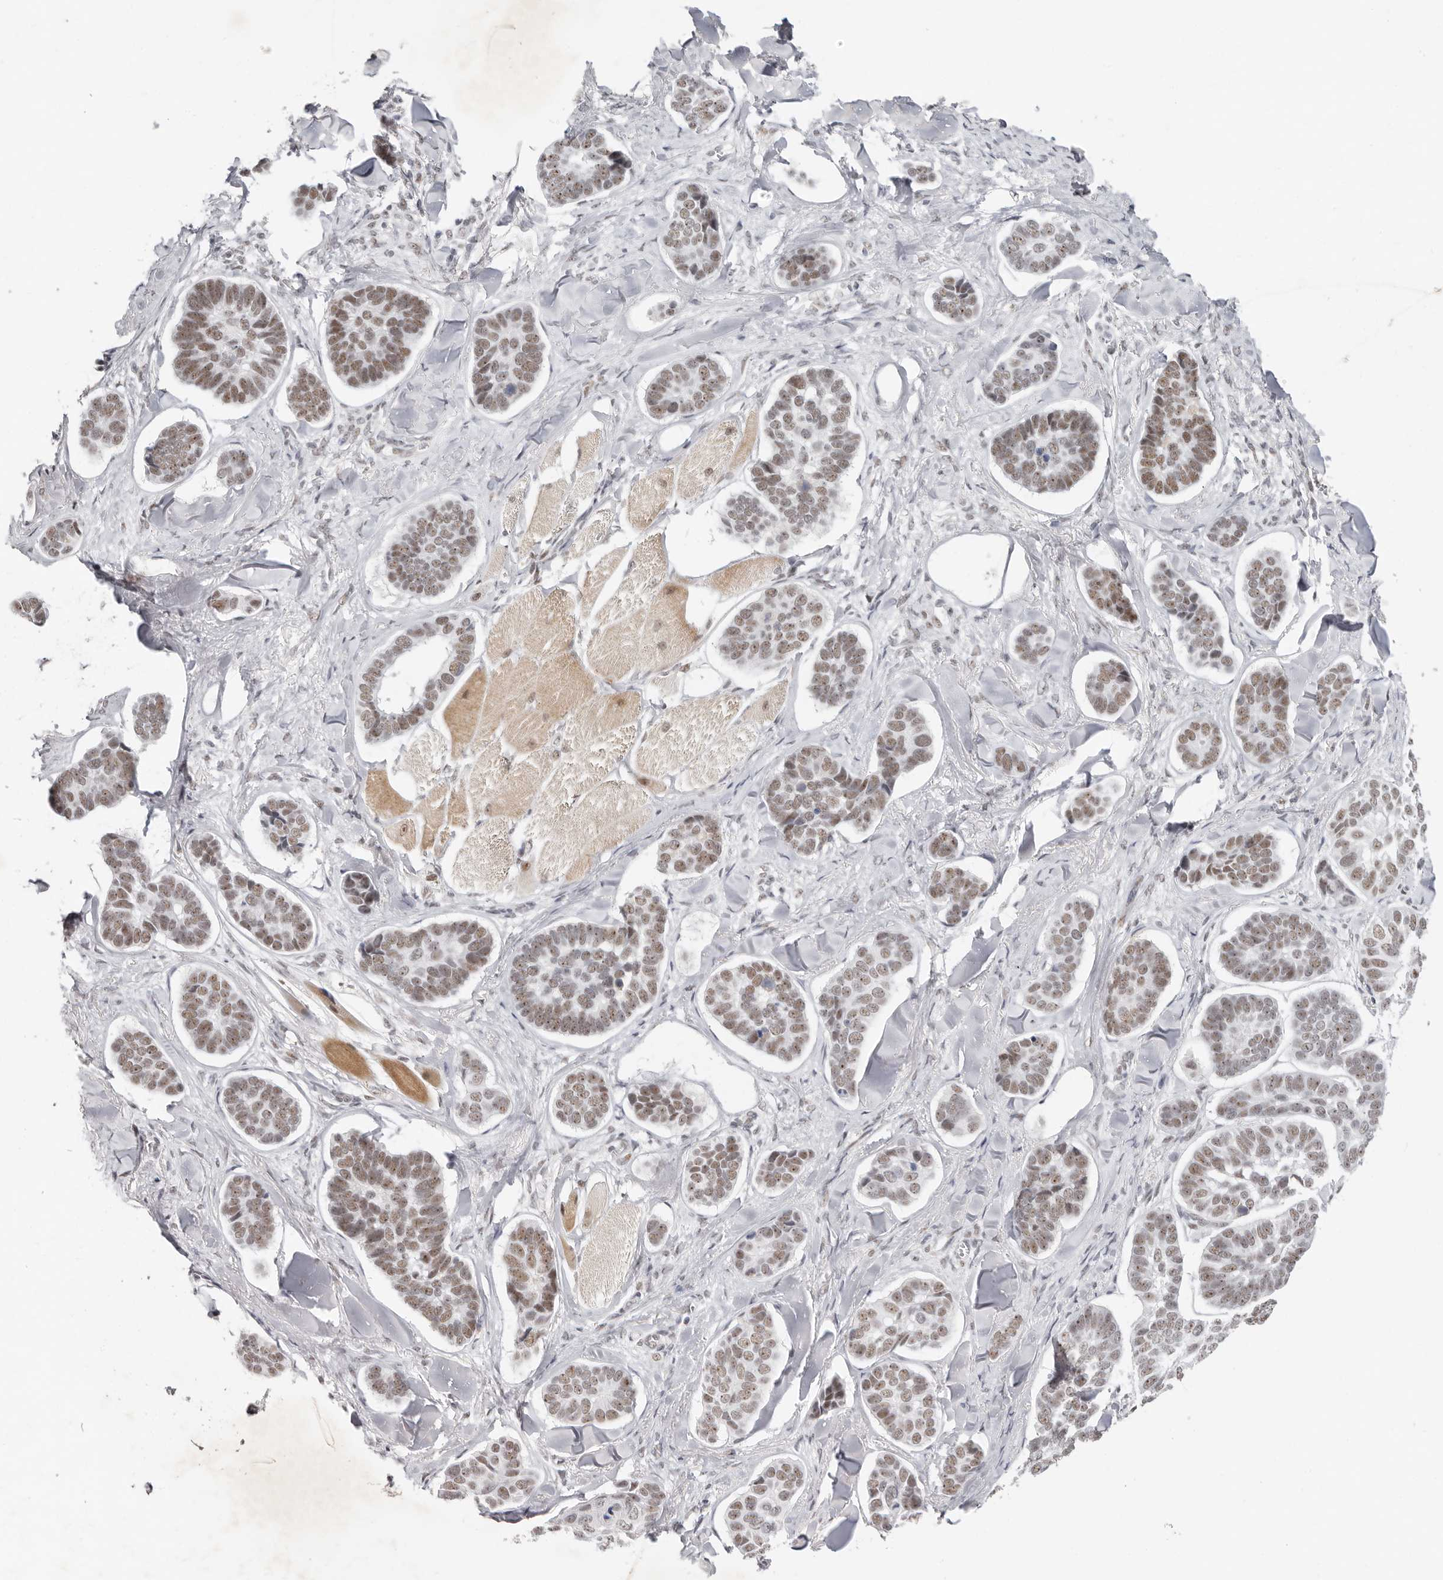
{"staining": {"intensity": "moderate", "quantity": ">75%", "location": "nuclear"}, "tissue": "skin cancer", "cell_type": "Tumor cells", "image_type": "cancer", "snomed": [{"axis": "morphology", "description": "Basal cell carcinoma"}, {"axis": "topography", "description": "Skin"}], "caption": "Skin cancer (basal cell carcinoma) stained with a brown dye shows moderate nuclear positive expression in about >75% of tumor cells.", "gene": "LARP7", "patient": {"sex": "male", "age": 62}}